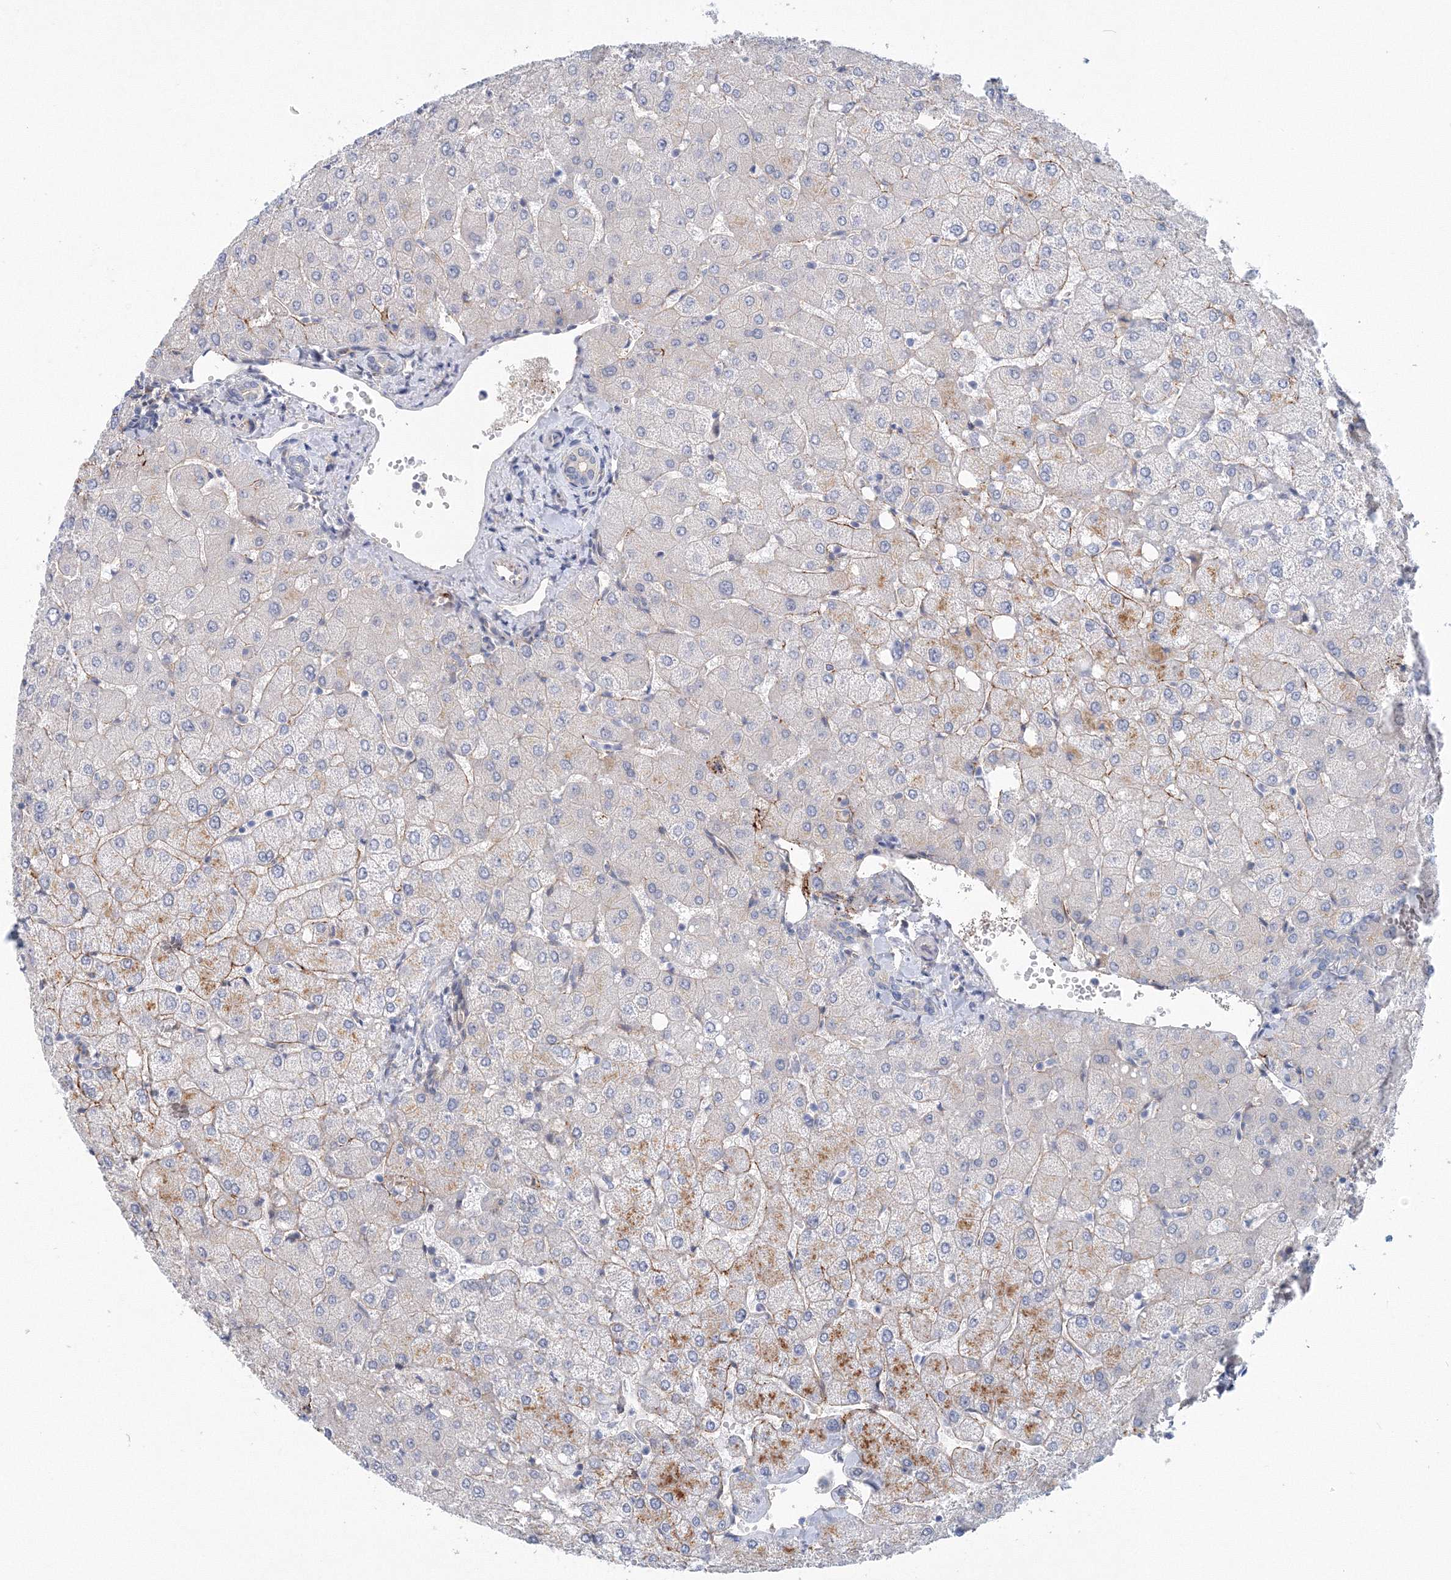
{"staining": {"intensity": "negative", "quantity": "none", "location": "none"}, "tissue": "liver", "cell_type": "Cholangiocytes", "image_type": "normal", "snomed": [{"axis": "morphology", "description": "Normal tissue, NOS"}, {"axis": "topography", "description": "Liver"}], "caption": "Immunohistochemistry (IHC) of unremarkable liver reveals no expression in cholangiocytes. The staining was performed using DAB to visualize the protein expression in brown, while the nuclei were stained in blue with hematoxylin (Magnification: 20x).", "gene": "TANC1", "patient": {"sex": "female", "age": 54}}